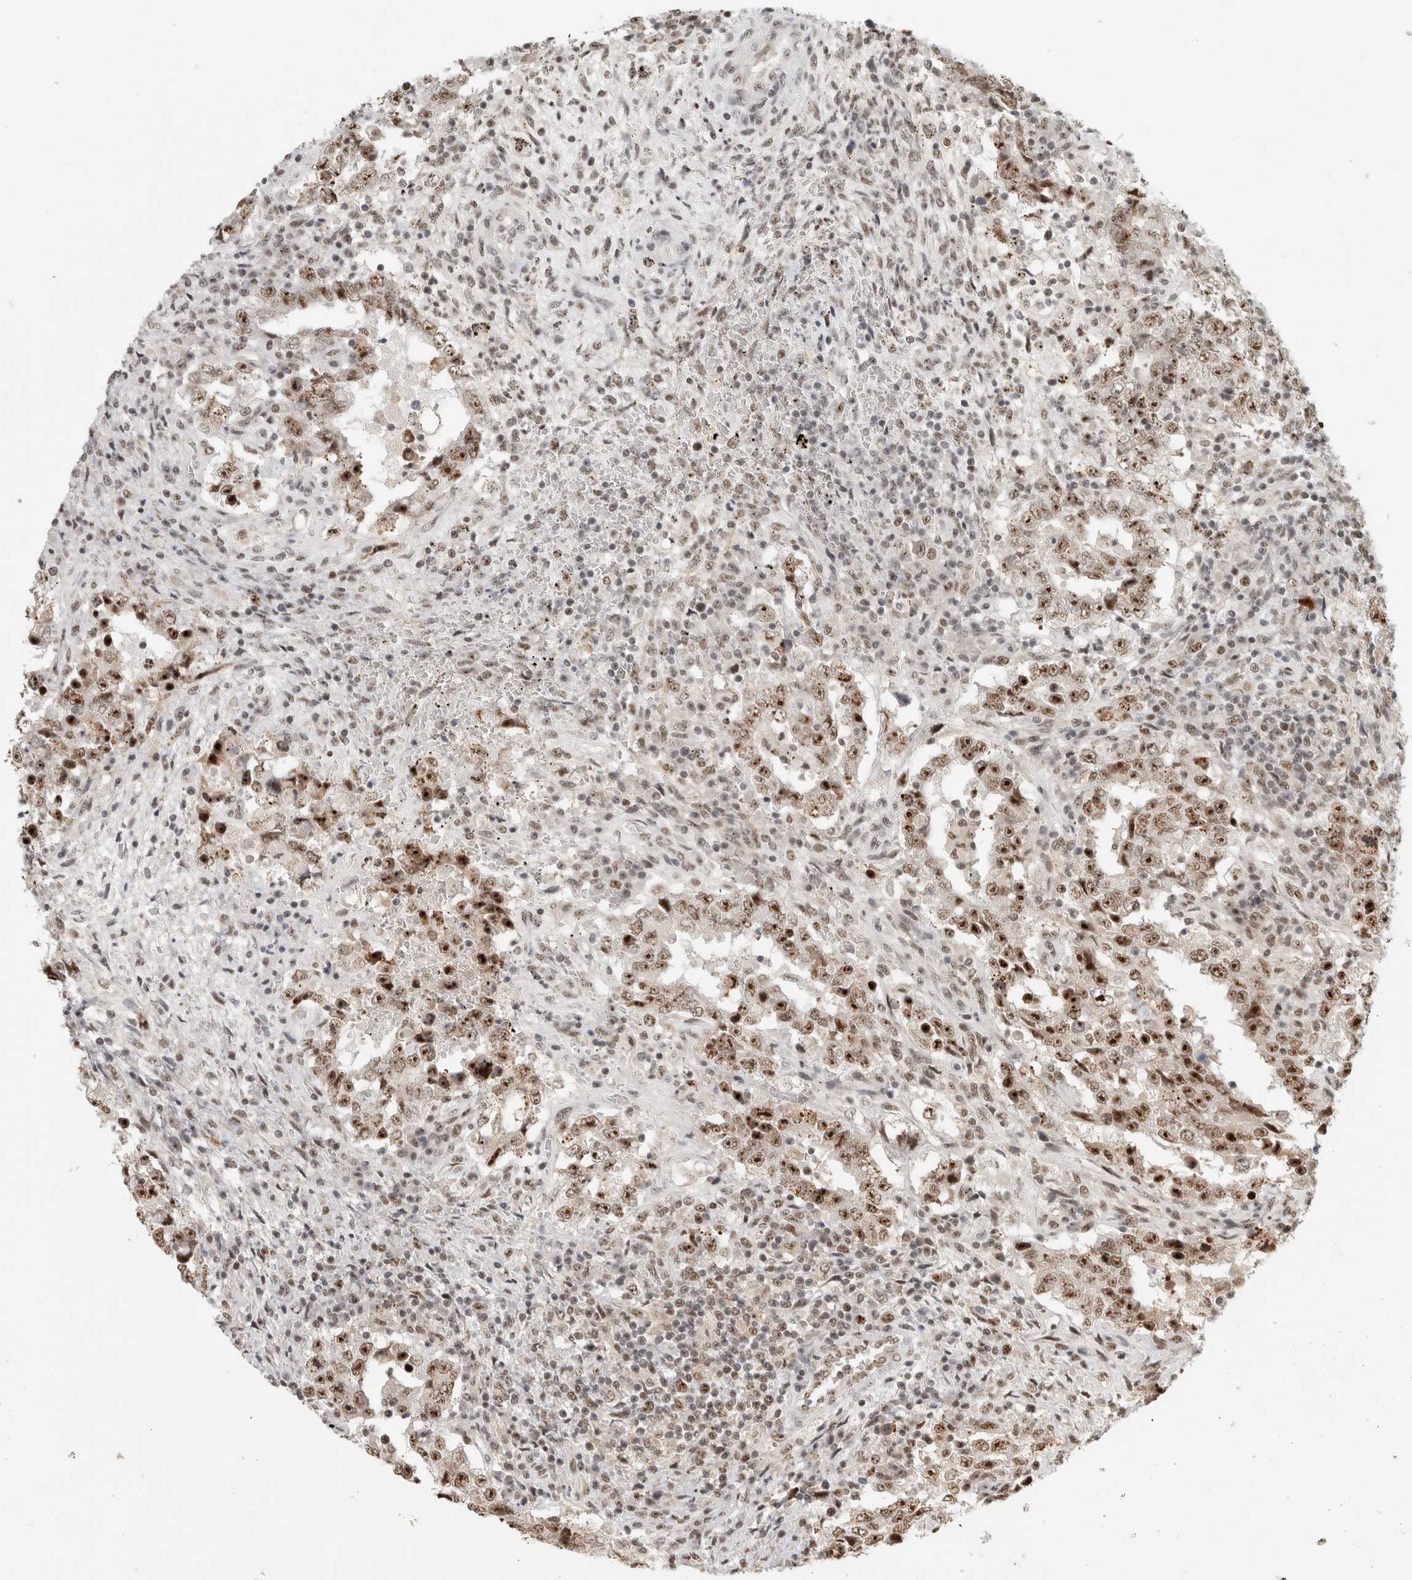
{"staining": {"intensity": "moderate", "quantity": ">75%", "location": "nuclear"}, "tissue": "testis cancer", "cell_type": "Tumor cells", "image_type": "cancer", "snomed": [{"axis": "morphology", "description": "Carcinoma, Embryonal, NOS"}, {"axis": "topography", "description": "Testis"}], "caption": "Immunohistochemical staining of human testis cancer (embryonal carcinoma) displays moderate nuclear protein positivity in approximately >75% of tumor cells.", "gene": "EBNA1BP2", "patient": {"sex": "male", "age": 26}}